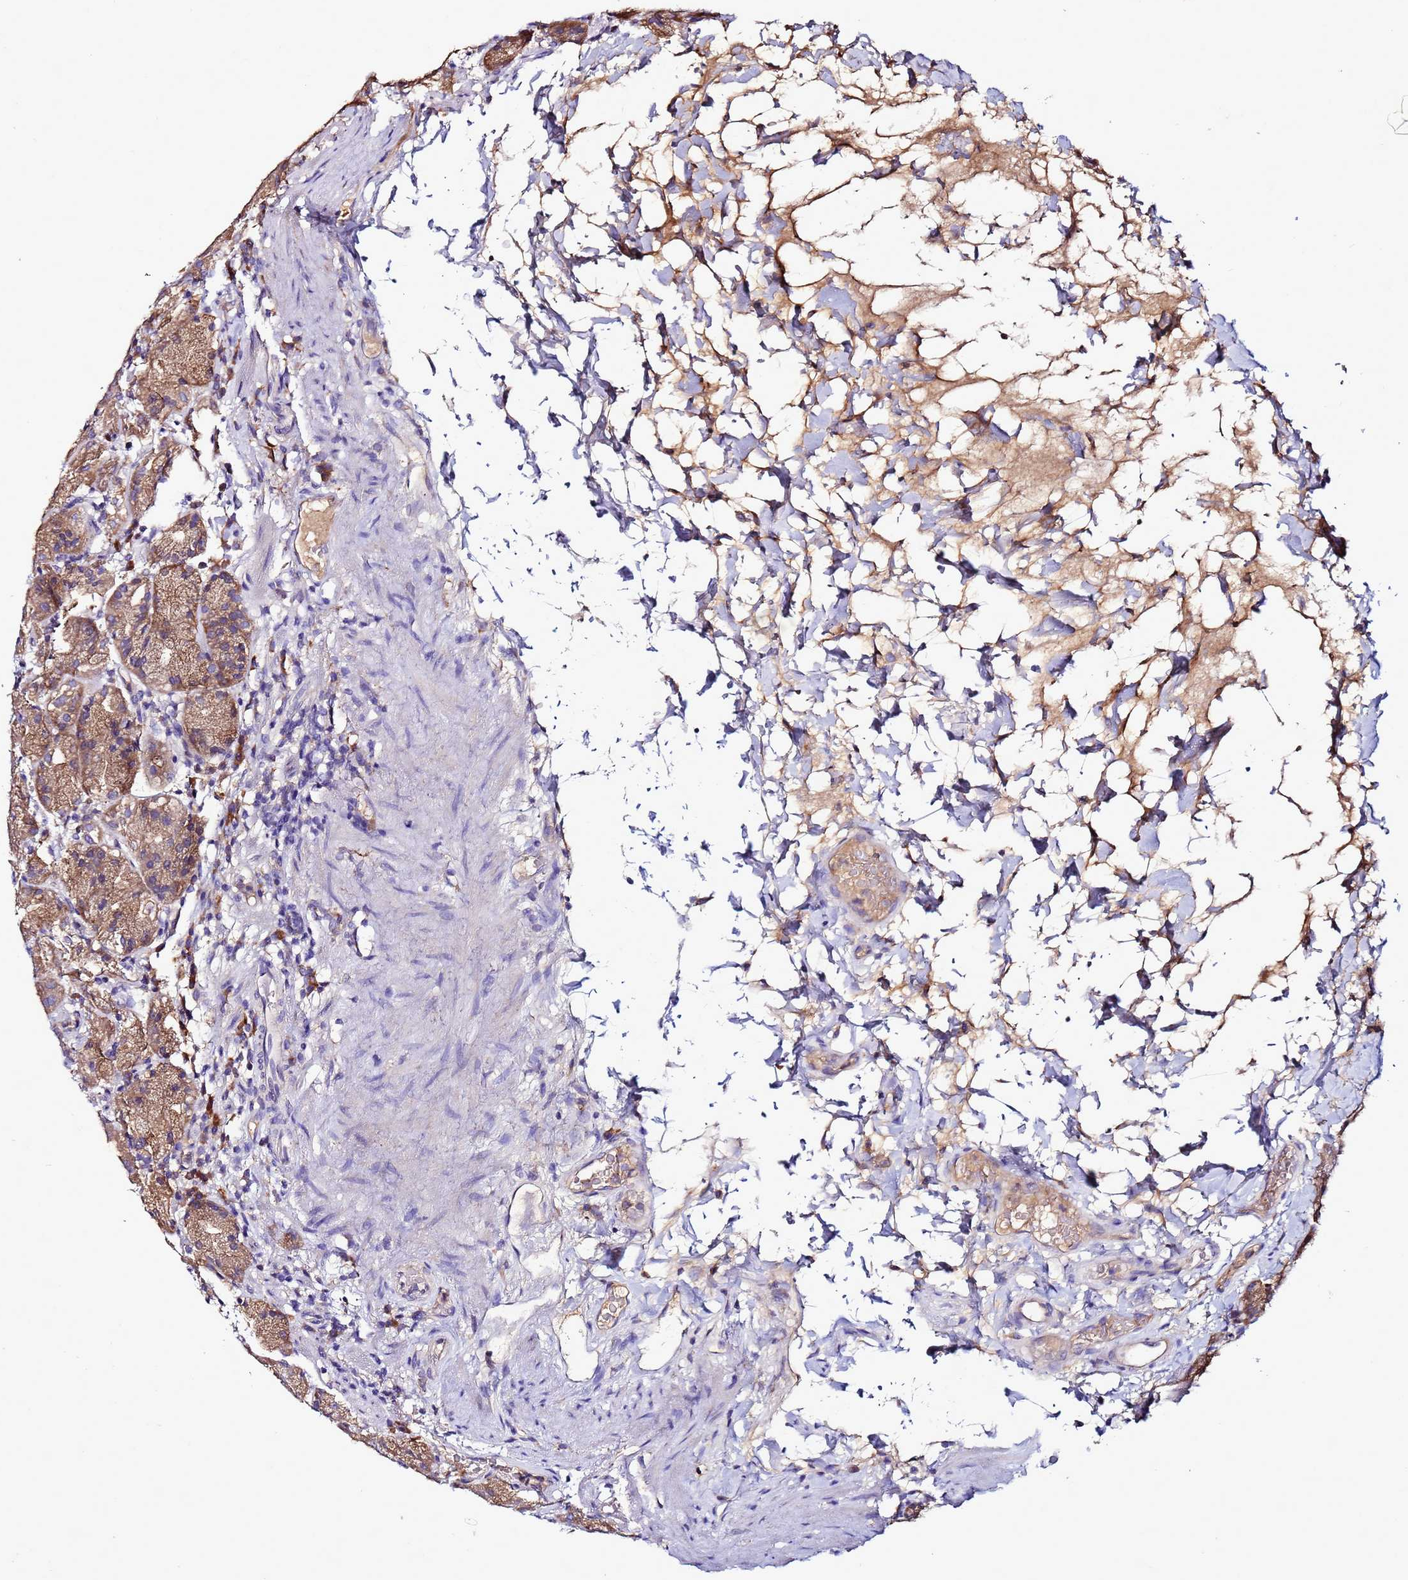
{"staining": {"intensity": "moderate", "quantity": "25%-75%", "location": "cytoplasmic/membranous"}, "tissue": "stomach", "cell_type": "Glandular cells", "image_type": "normal", "snomed": [{"axis": "morphology", "description": "Normal tissue, NOS"}, {"axis": "topography", "description": "Stomach"}], "caption": "Glandular cells reveal moderate cytoplasmic/membranous positivity in approximately 25%-75% of cells in unremarkable stomach.", "gene": "ANTKMT", "patient": {"sex": "female", "age": 79}}